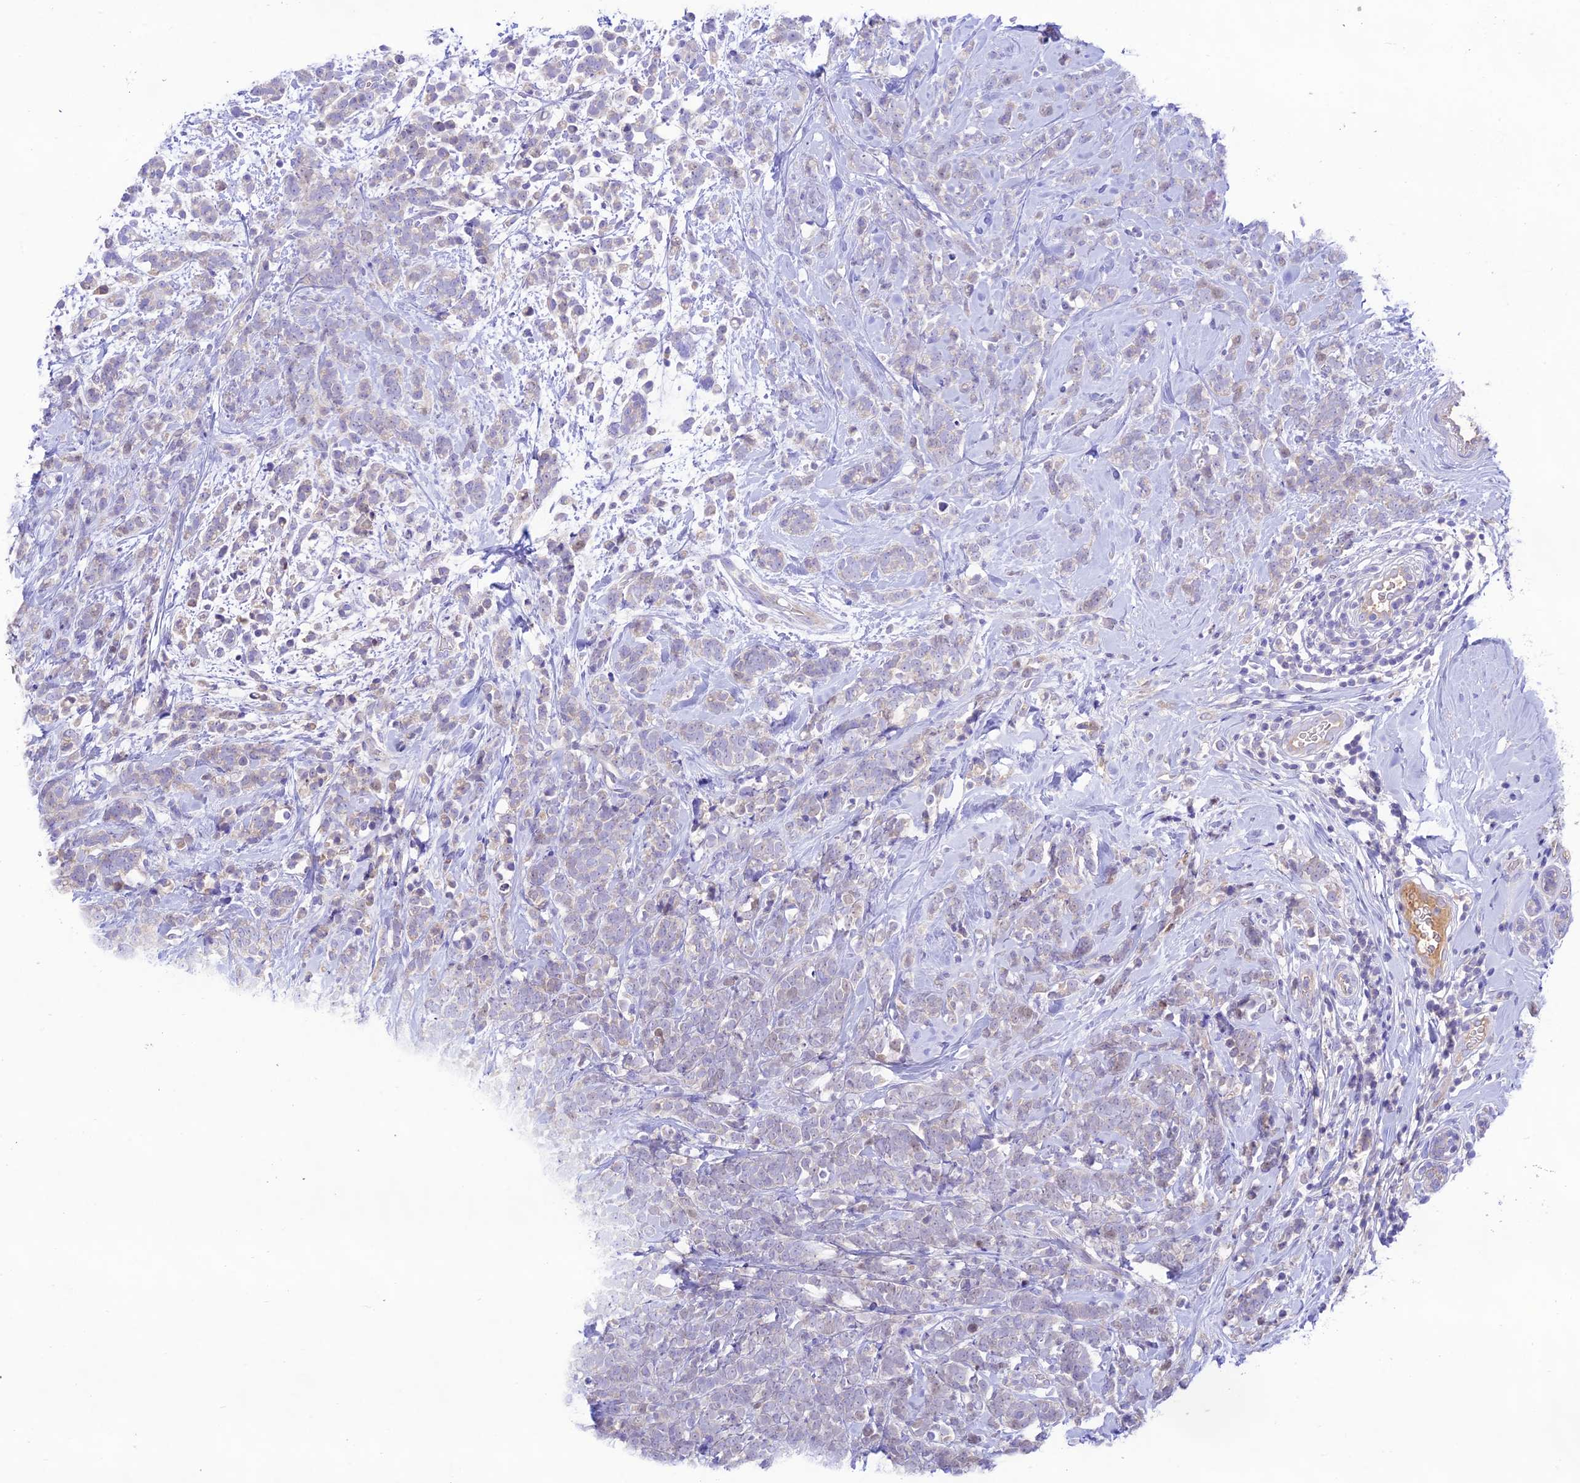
{"staining": {"intensity": "negative", "quantity": "none", "location": "none"}, "tissue": "breast cancer", "cell_type": "Tumor cells", "image_type": "cancer", "snomed": [{"axis": "morphology", "description": "Lobular carcinoma"}, {"axis": "topography", "description": "Breast"}], "caption": "Immunohistochemistry (IHC) micrograph of breast cancer (lobular carcinoma) stained for a protein (brown), which shows no expression in tumor cells.", "gene": "NLRP9", "patient": {"sex": "female", "age": 58}}